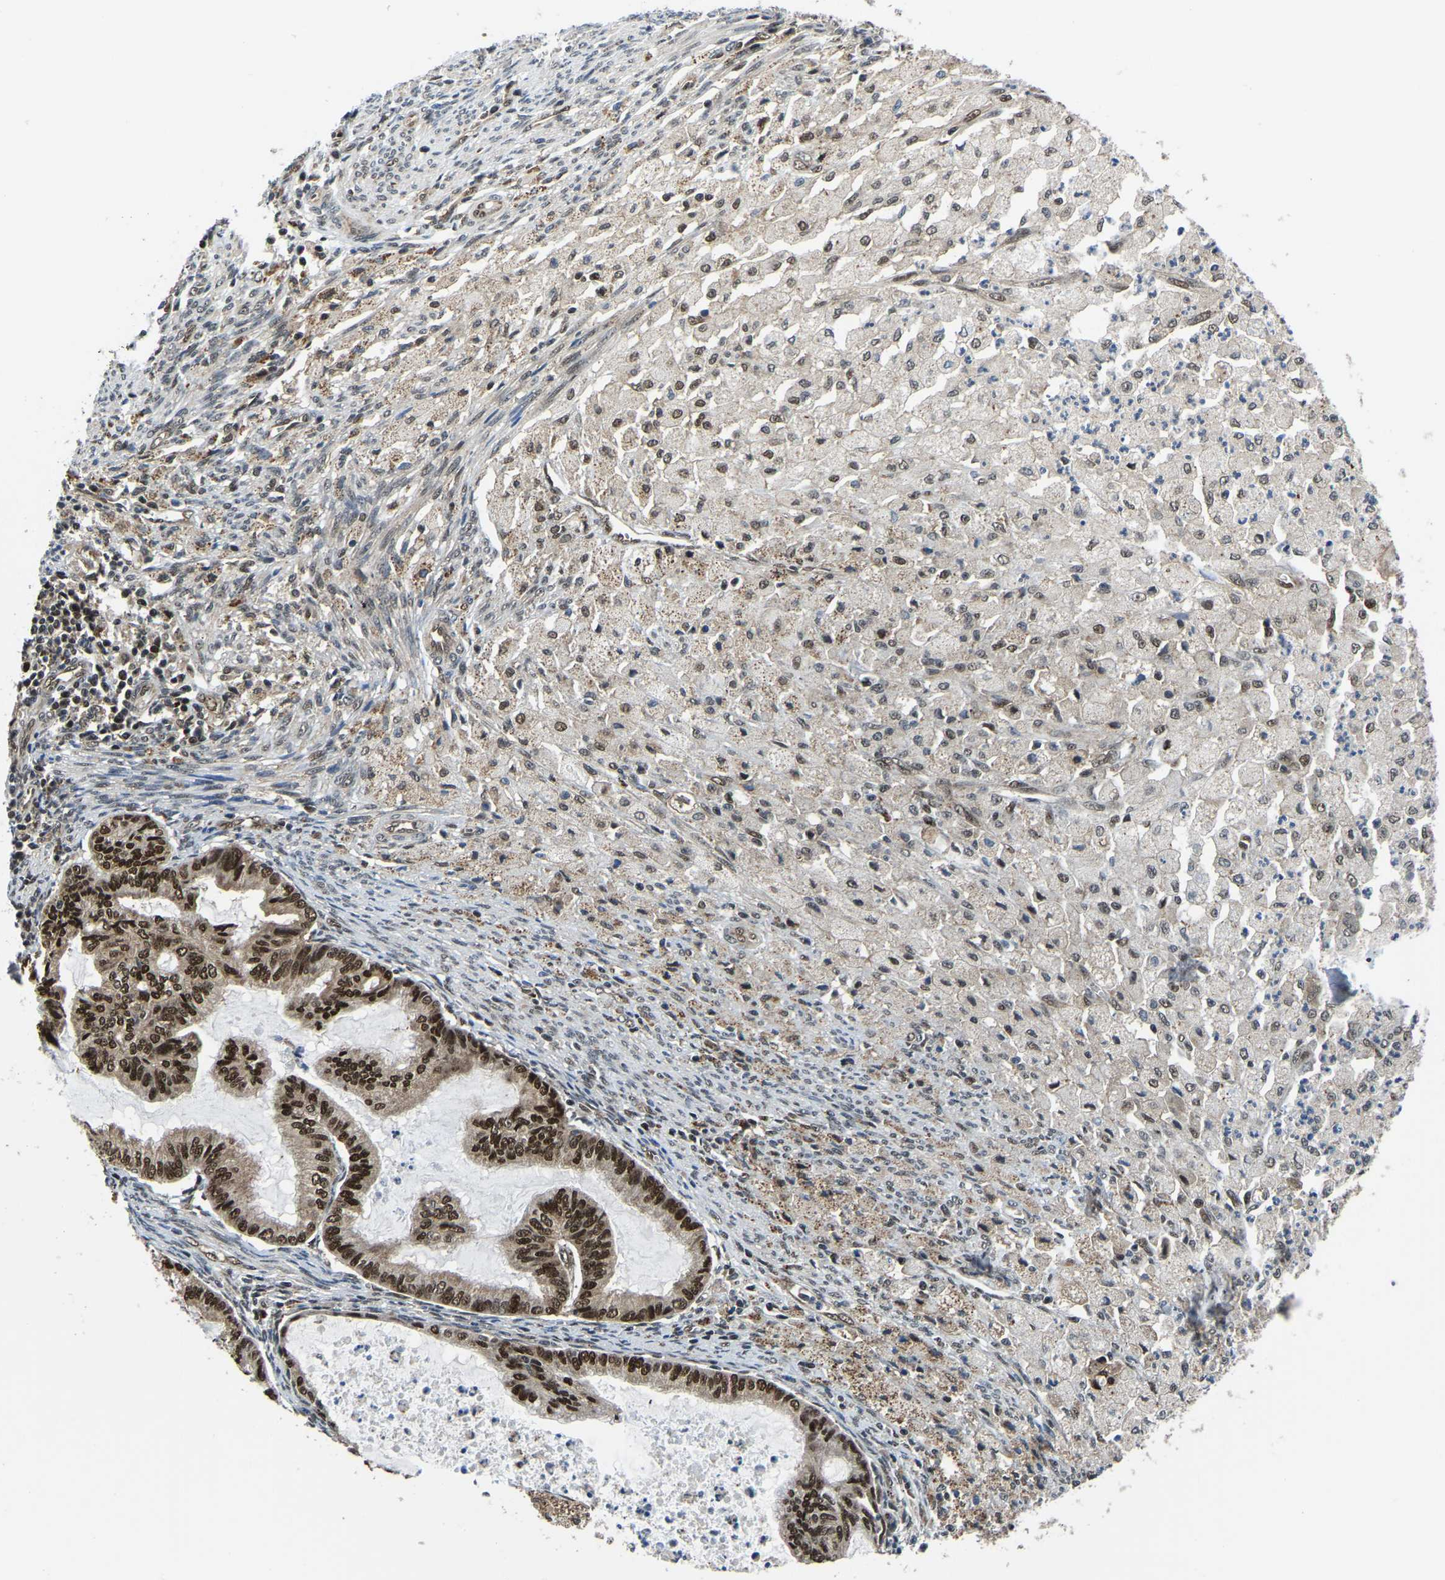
{"staining": {"intensity": "strong", "quantity": ">75%", "location": "nuclear"}, "tissue": "cervical cancer", "cell_type": "Tumor cells", "image_type": "cancer", "snomed": [{"axis": "morphology", "description": "Normal tissue, NOS"}, {"axis": "morphology", "description": "Adenocarcinoma, NOS"}, {"axis": "topography", "description": "Cervix"}, {"axis": "topography", "description": "Endometrium"}], "caption": "IHC of adenocarcinoma (cervical) displays high levels of strong nuclear expression in about >75% of tumor cells.", "gene": "DFFA", "patient": {"sex": "female", "age": 86}}